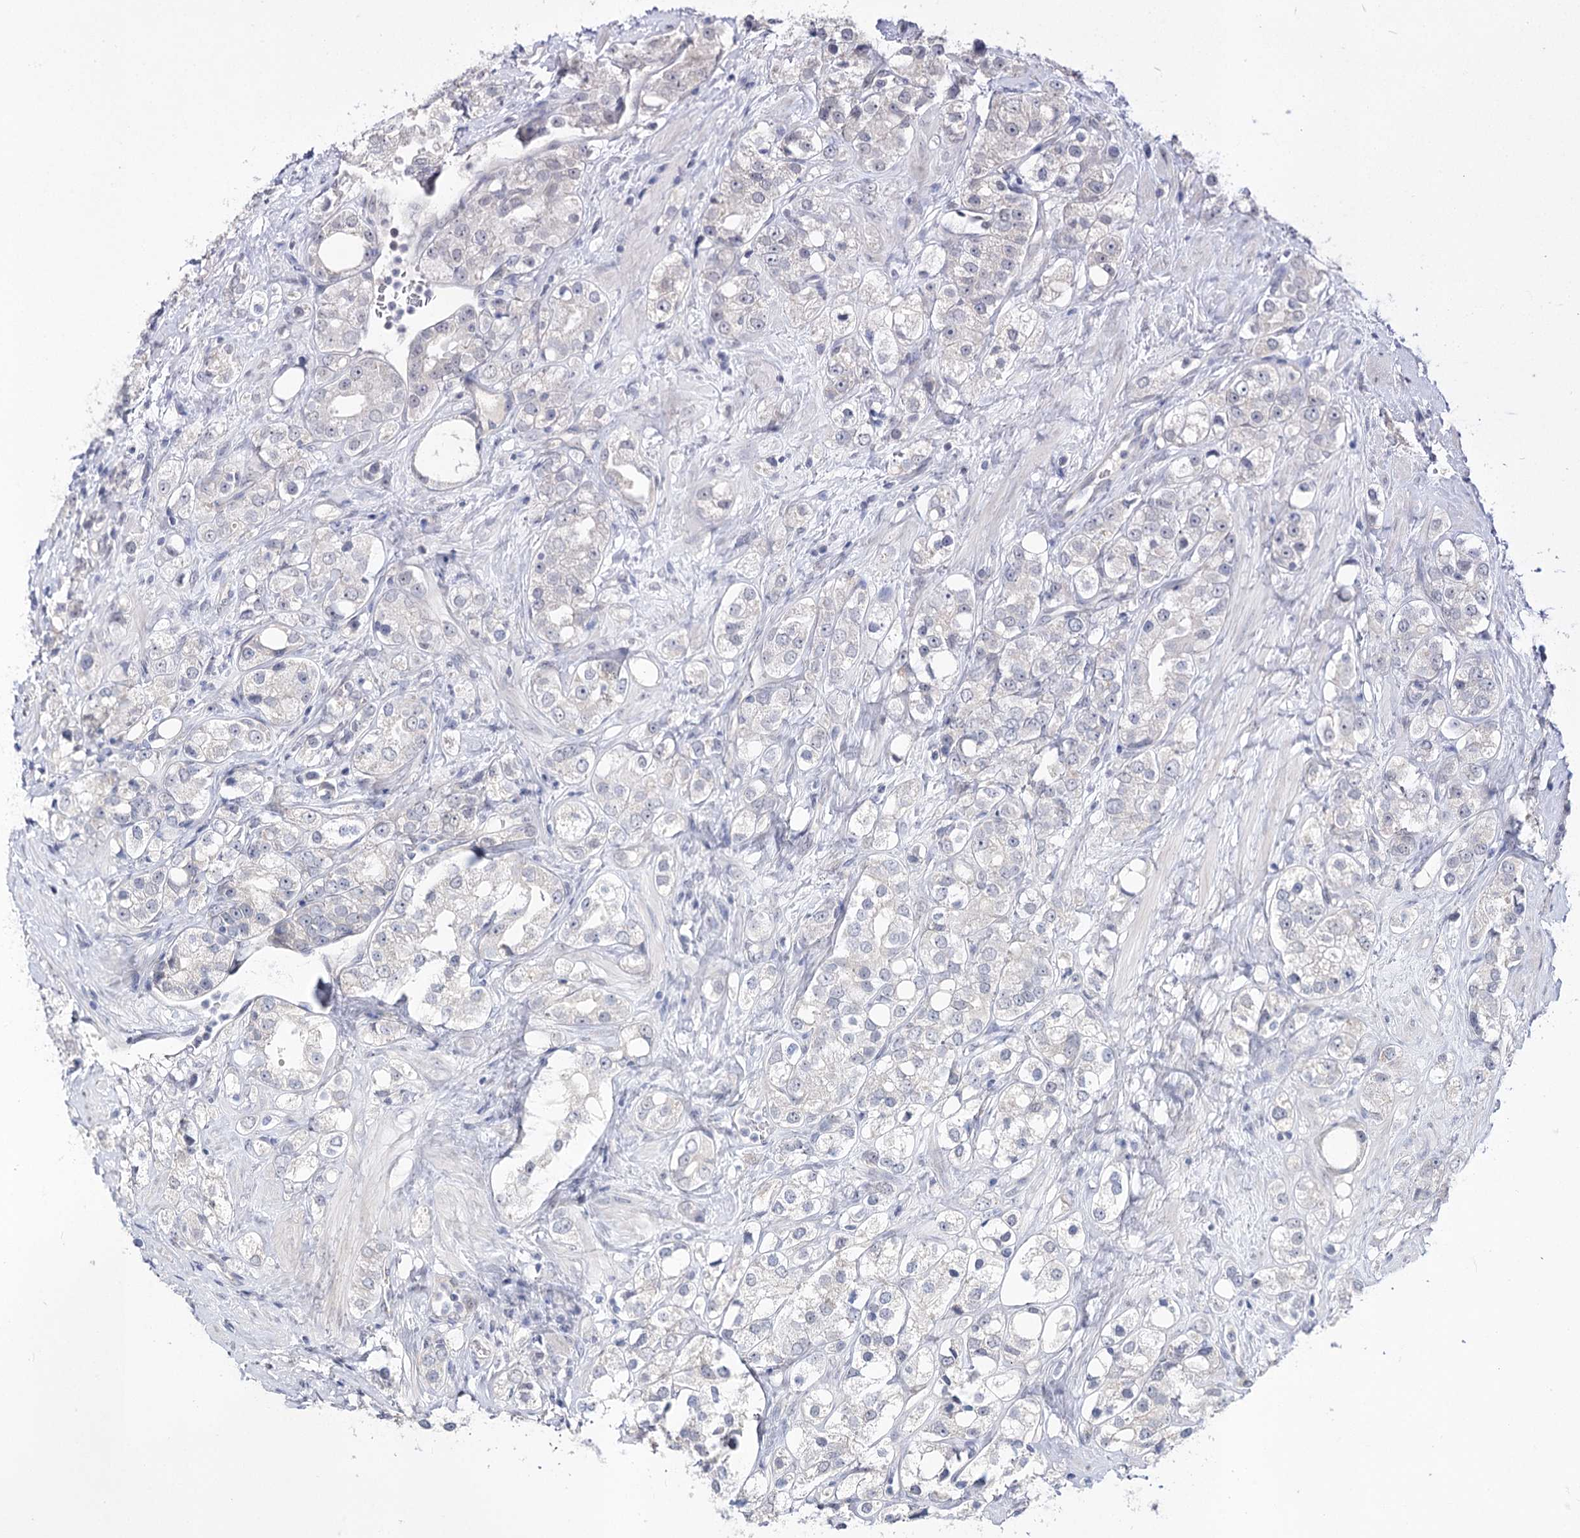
{"staining": {"intensity": "negative", "quantity": "none", "location": "none"}, "tissue": "prostate cancer", "cell_type": "Tumor cells", "image_type": "cancer", "snomed": [{"axis": "morphology", "description": "Adenocarcinoma, NOS"}, {"axis": "topography", "description": "Prostate"}], "caption": "An image of human prostate cancer is negative for staining in tumor cells.", "gene": "ATP10B", "patient": {"sex": "male", "age": 79}}